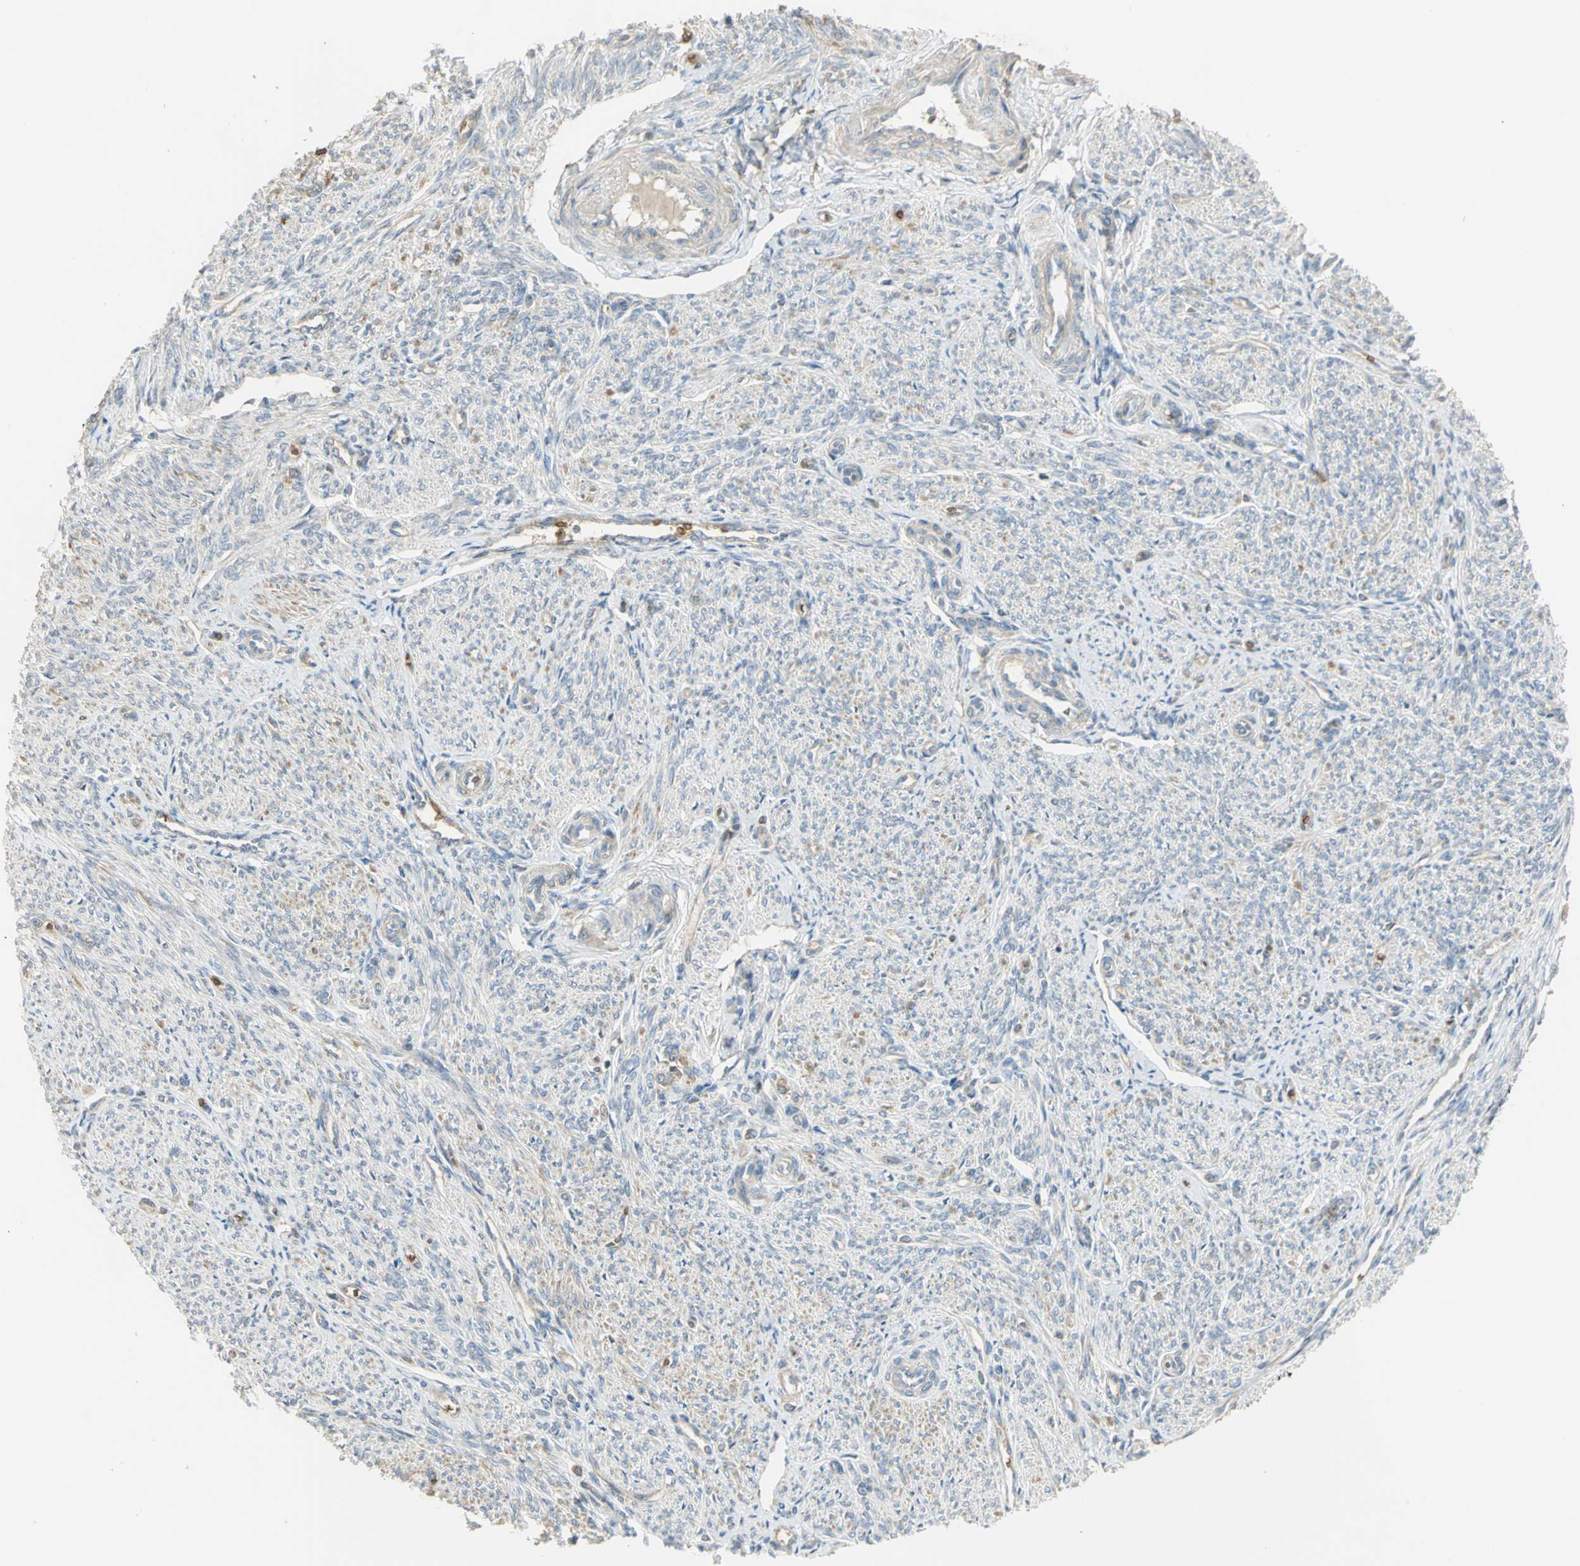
{"staining": {"intensity": "weak", "quantity": "<25%", "location": "cytoplasmic/membranous"}, "tissue": "smooth muscle", "cell_type": "Smooth muscle cells", "image_type": "normal", "snomed": [{"axis": "morphology", "description": "Normal tissue, NOS"}, {"axis": "topography", "description": "Smooth muscle"}], "caption": "An immunohistochemistry (IHC) image of benign smooth muscle is shown. There is no staining in smooth muscle cells of smooth muscle.", "gene": "ANK1", "patient": {"sex": "female", "age": 65}}